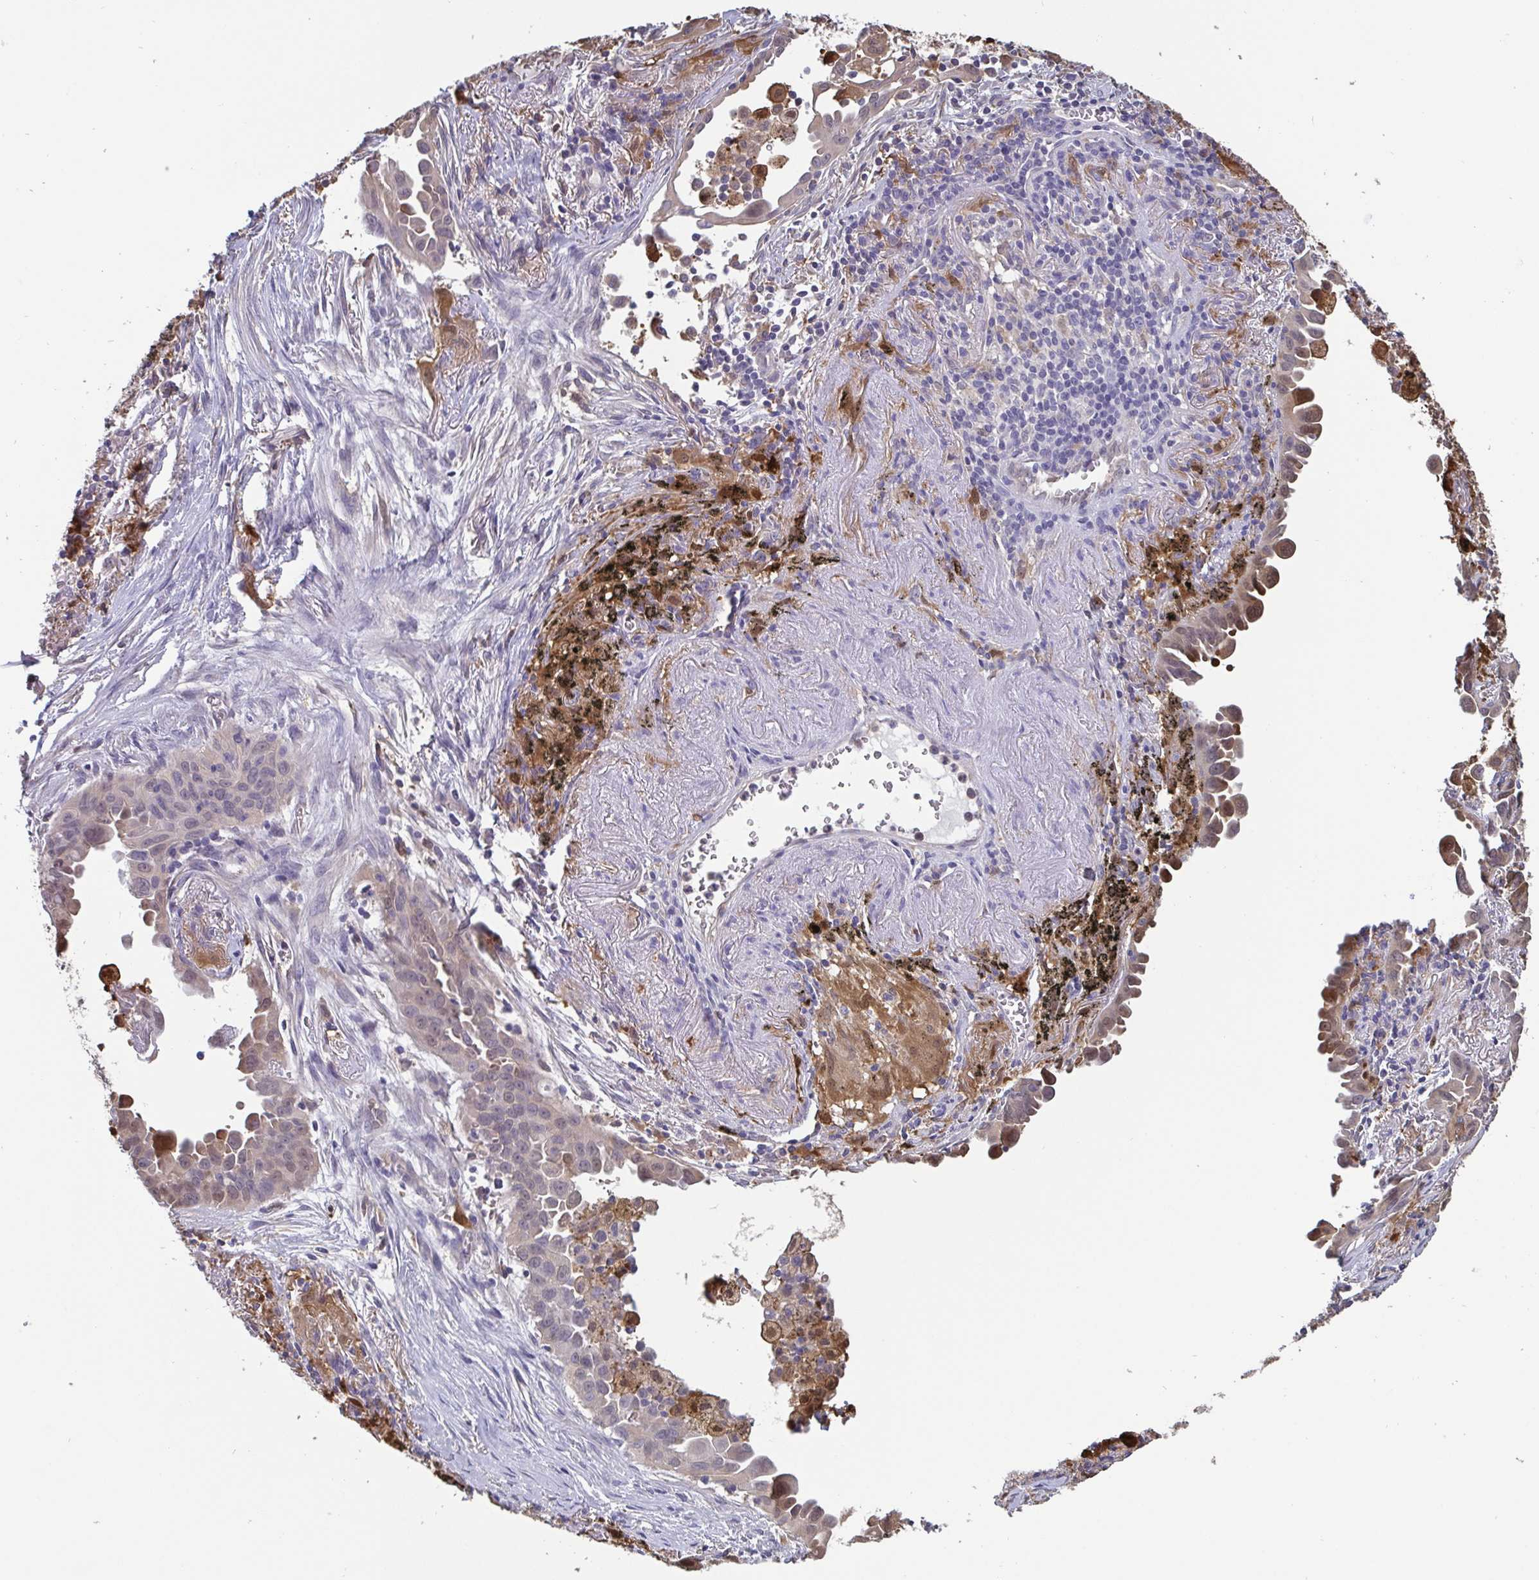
{"staining": {"intensity": "weak", "quantity": "<25%", "location": "cytoplasmic/membranous"}, "tissue": "lung cancer", "cell_type": "Tumor cells", "image_type": "cancer", "snomed": [{"axis": "morphology", "description": "Adenocarcinoma, NOS"}, {"axis": "topography", "description": "Lung"}], "caption": "Lung cancer (adenocarcinoma) was stained to show a protein in brown. There is no significant expression in tumor cells.", "gene": "IDH1", "patient": {"sex": "male", "age": 68}}